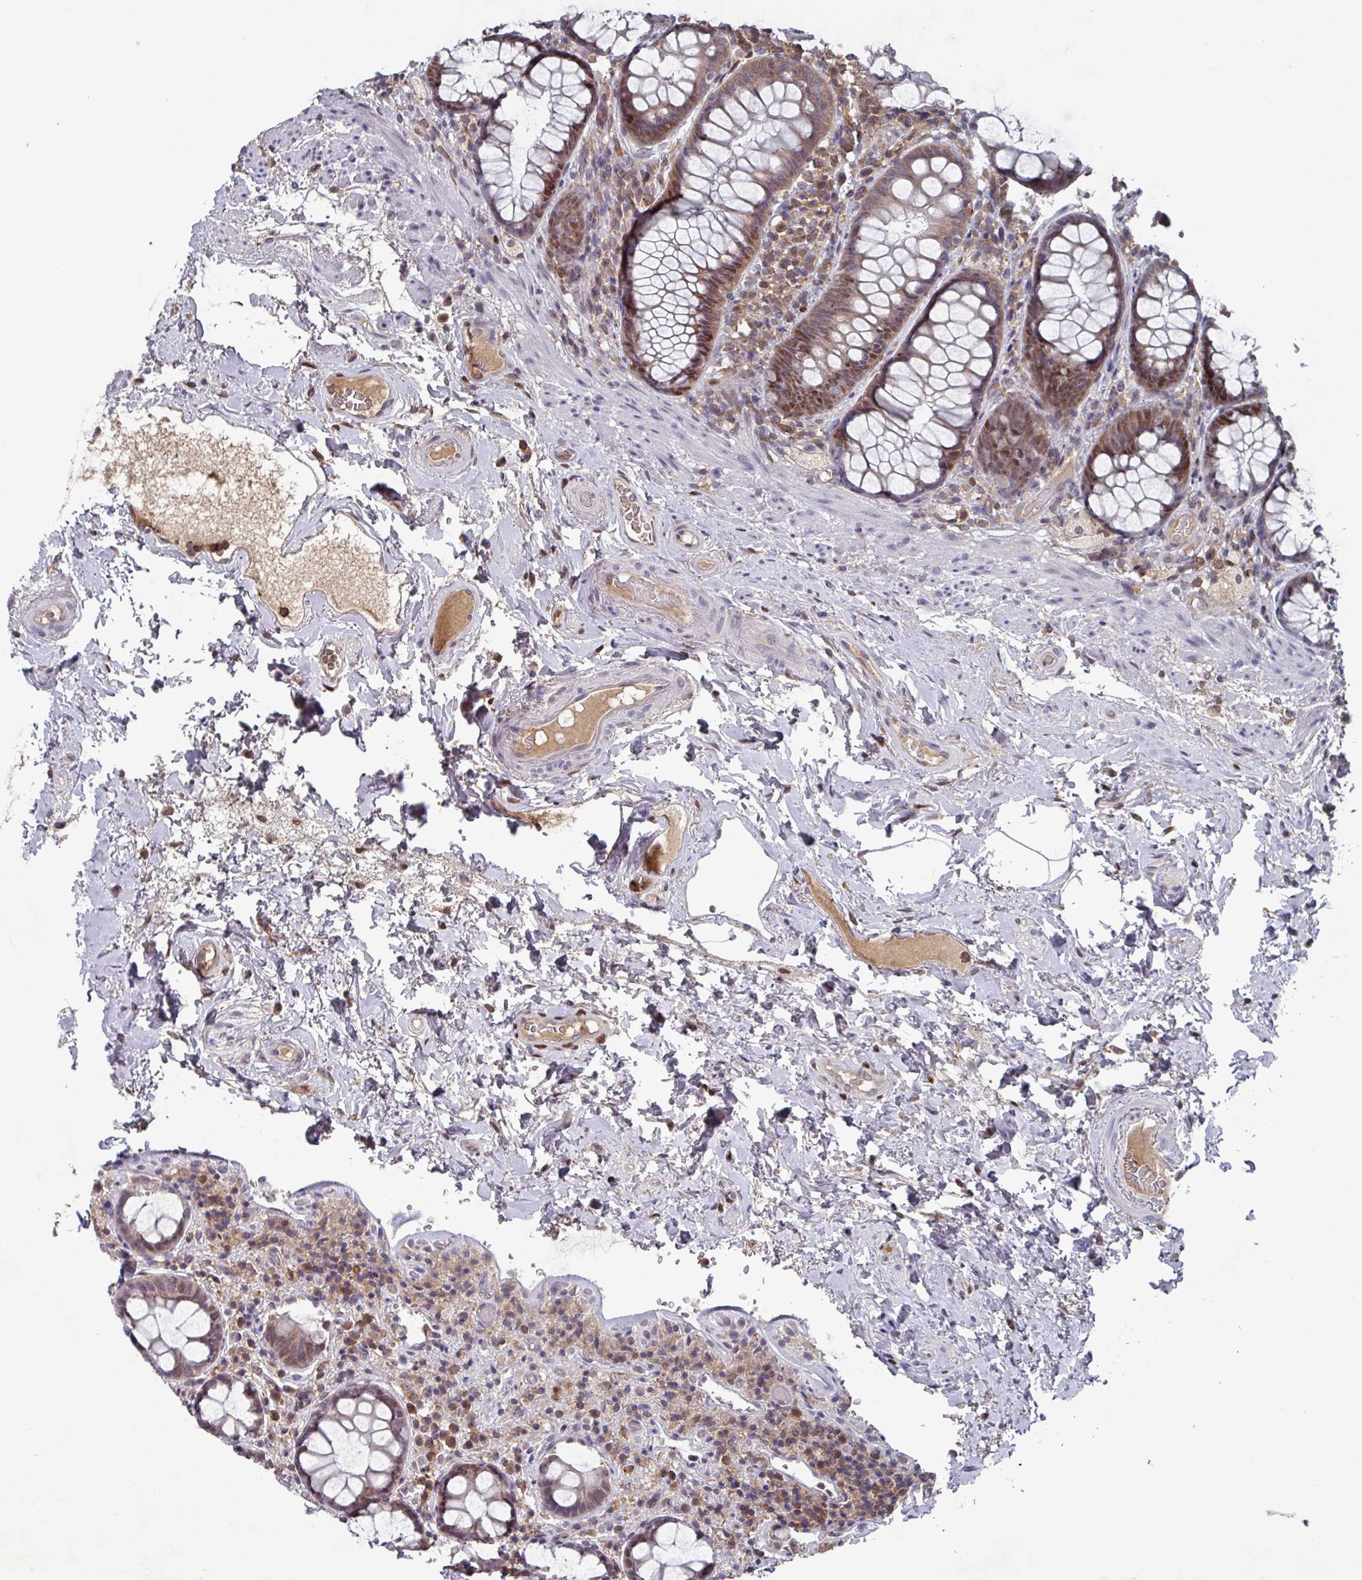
{"staining": {"intensity": "moderate", "quantity": ">75%", "location": "cytoplasmic/membranous,nuclear"}, "tissue": "rectum", "cell_type": "Glandular cells", "image_type": "normal", "snomed": [{"axis": "morphology", "description": "Normal tissue, NOS"}, {"axis": "topography", "description": "Rectum"}], "caption": "A brown stain highlights moderate cytoplasmic/membranous,nuclear staining of a protein in glandular cells of unremarkable rectum. (DAB IHC with brightfield microscopy, high magnification).", "gene": "PRRX1", "patient": {"sex": "male", "age": 83}}